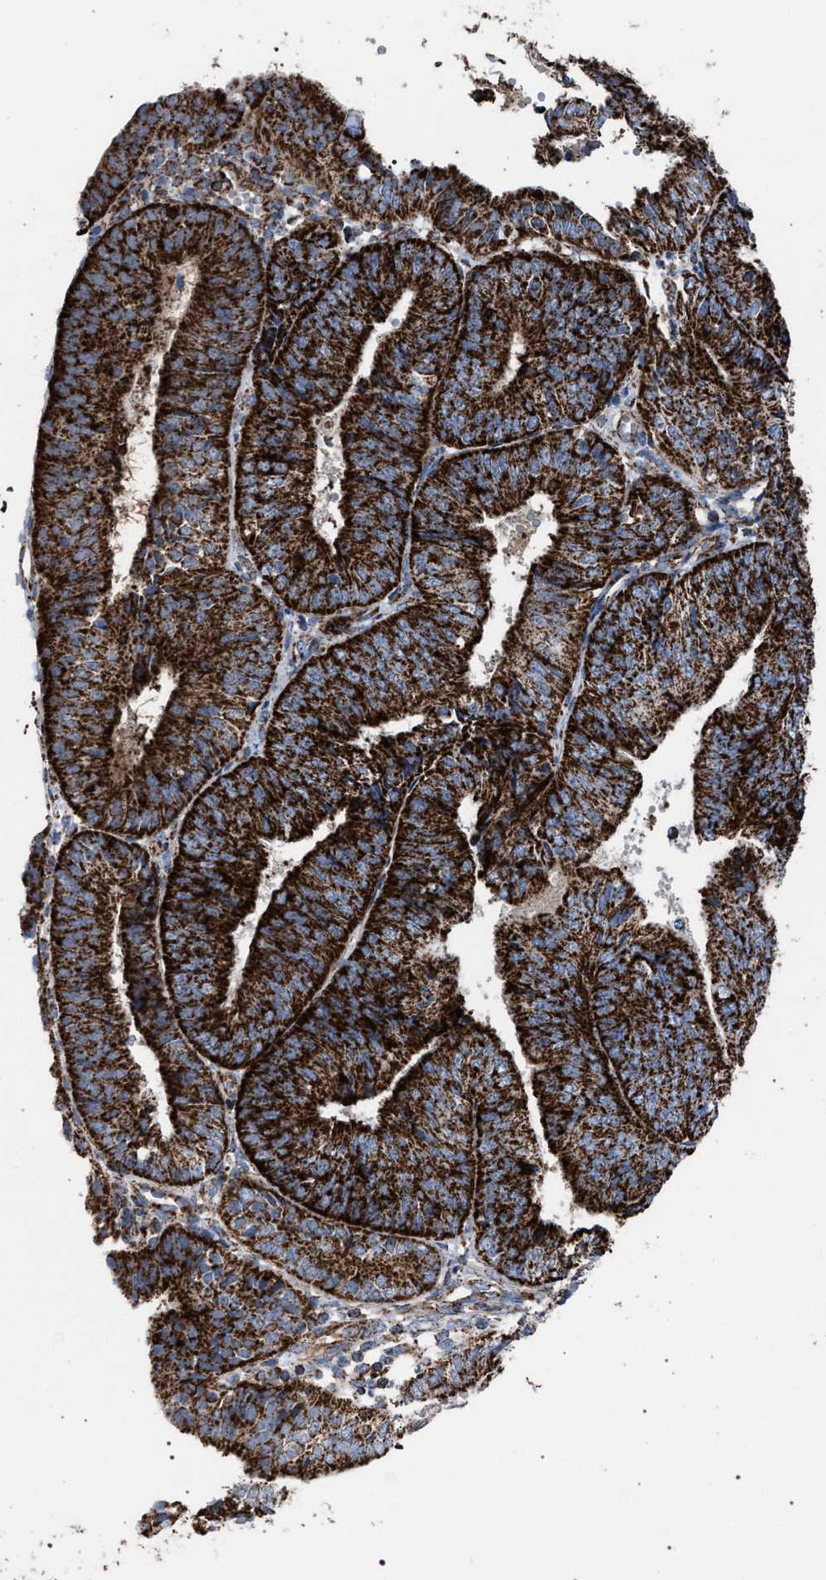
{"staining": {"intensity": "strong", "quantity": ">75%", "location": "cytoplasmic/membranous"}, "tissue": "endometrial cancer", "cell_type": "Tumor cells", "image_type": "cancer", "snomed": [{"axis": "morphology", "description": "Adenocarcinoma, NOS"}, {"axis": "topography", "description": "Endometrium"}], "caption": "Immunohistochemical staining of human adenocarcinoma (endometrial) demonstrates high levels of strong cytoplasmic/membranous expression in about >75% of tumor cells. Immunohistochemistry stains the protein in brown and the nuclei are stained blue.", "gene": "VPS13A", "patient": {"sex": "female", "age": 58}}